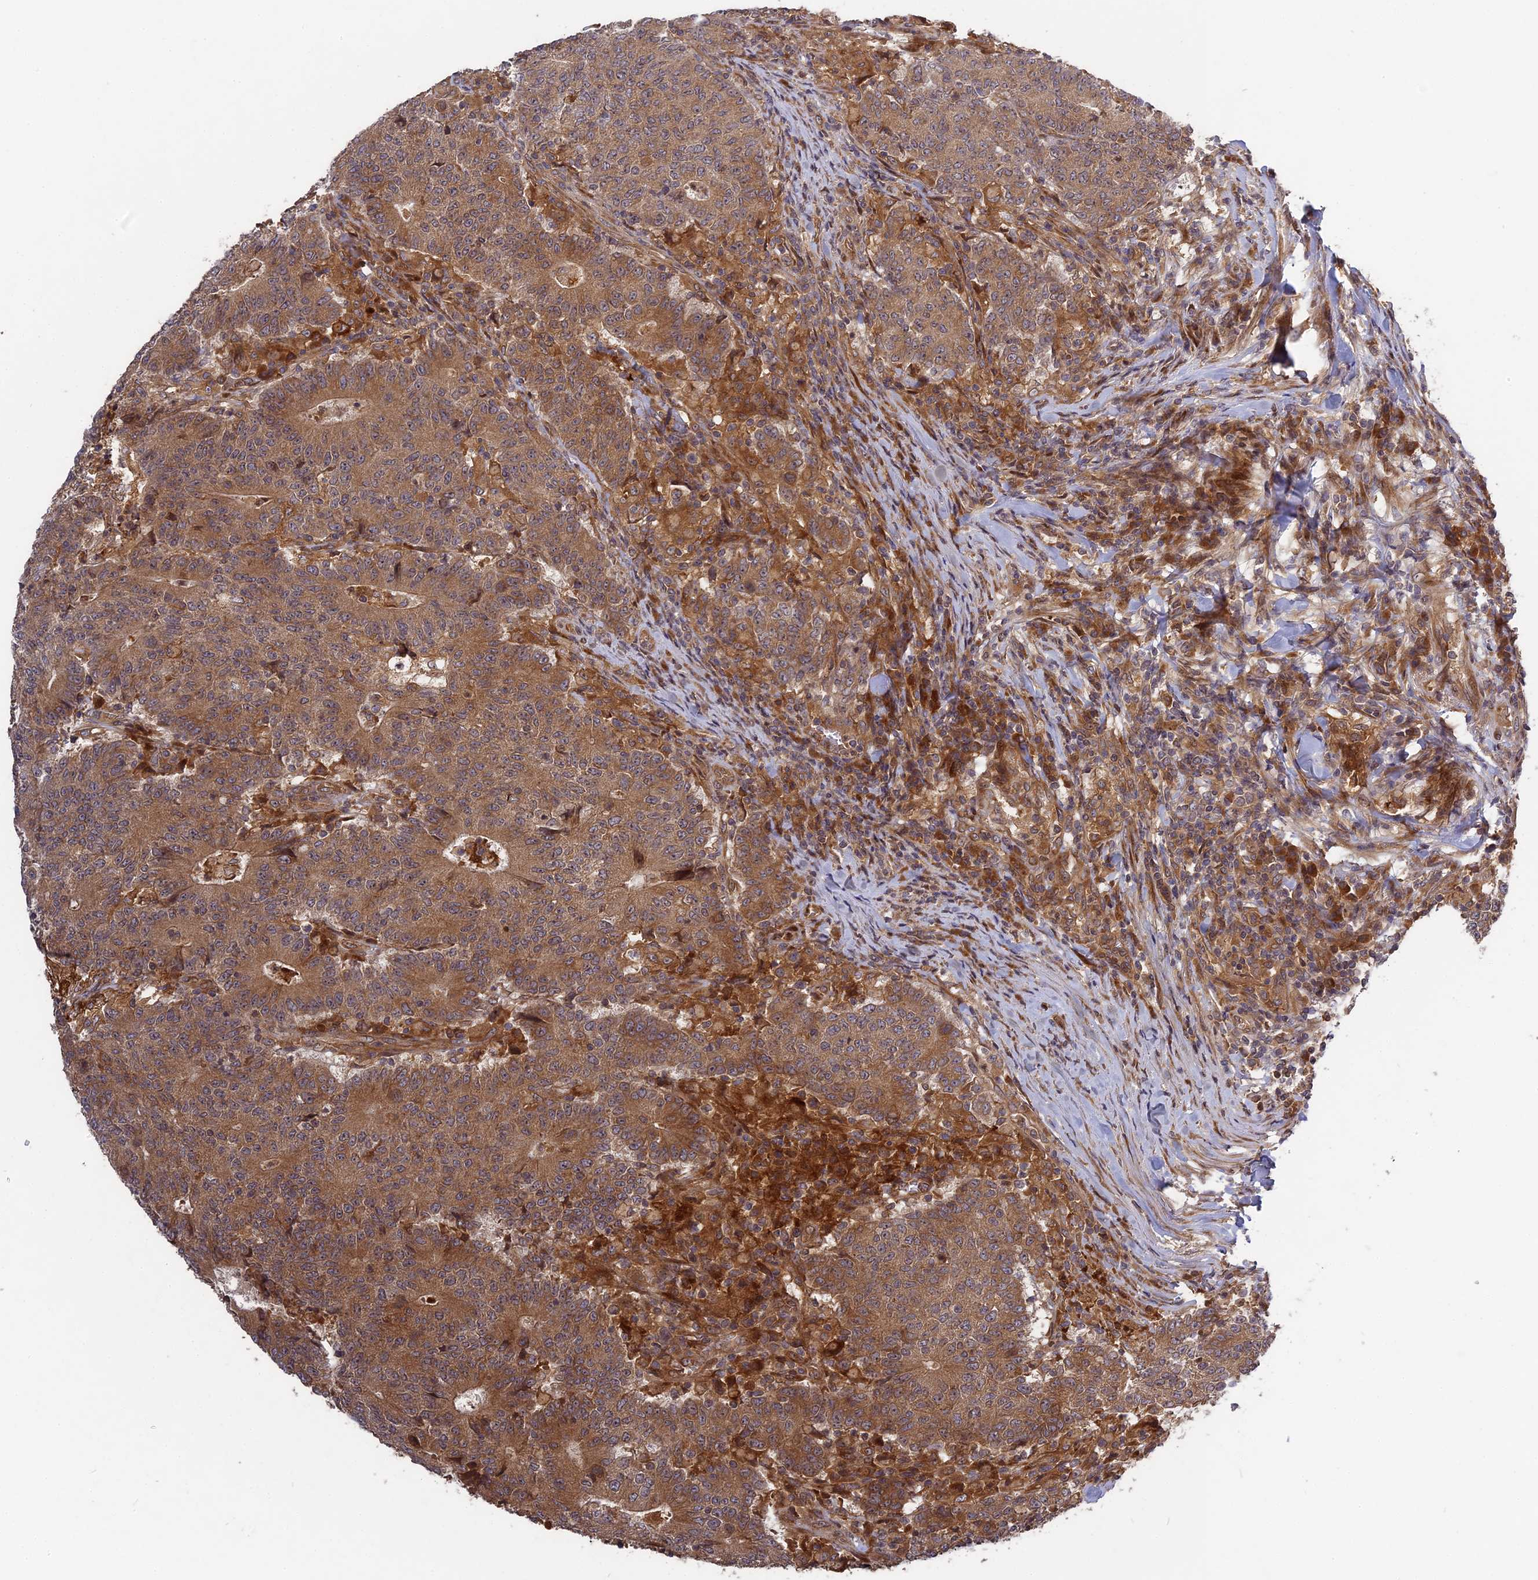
{"staining": {"intensity": "moderate", "quantity": ">75%", "location": "cytoplasmic/membranous"}, "tissue": "colorectal cancer", "cell_type": "Tumor cells", "image_type": "cancer", "snomed": [{"axis": "morphology", "description": "Adenocarcinoma, NOS"}, {"axis": "topography", "description": "Colon"}], "caption": "Brown immunohistochemical staining in human colorectal adenocarcinoma exhibits moderate cytoplasmic/membranous staining in approximately >75% of tumor cells.", "gene": "TMUB2", "patient": {"sex": "female", "age": 75}}